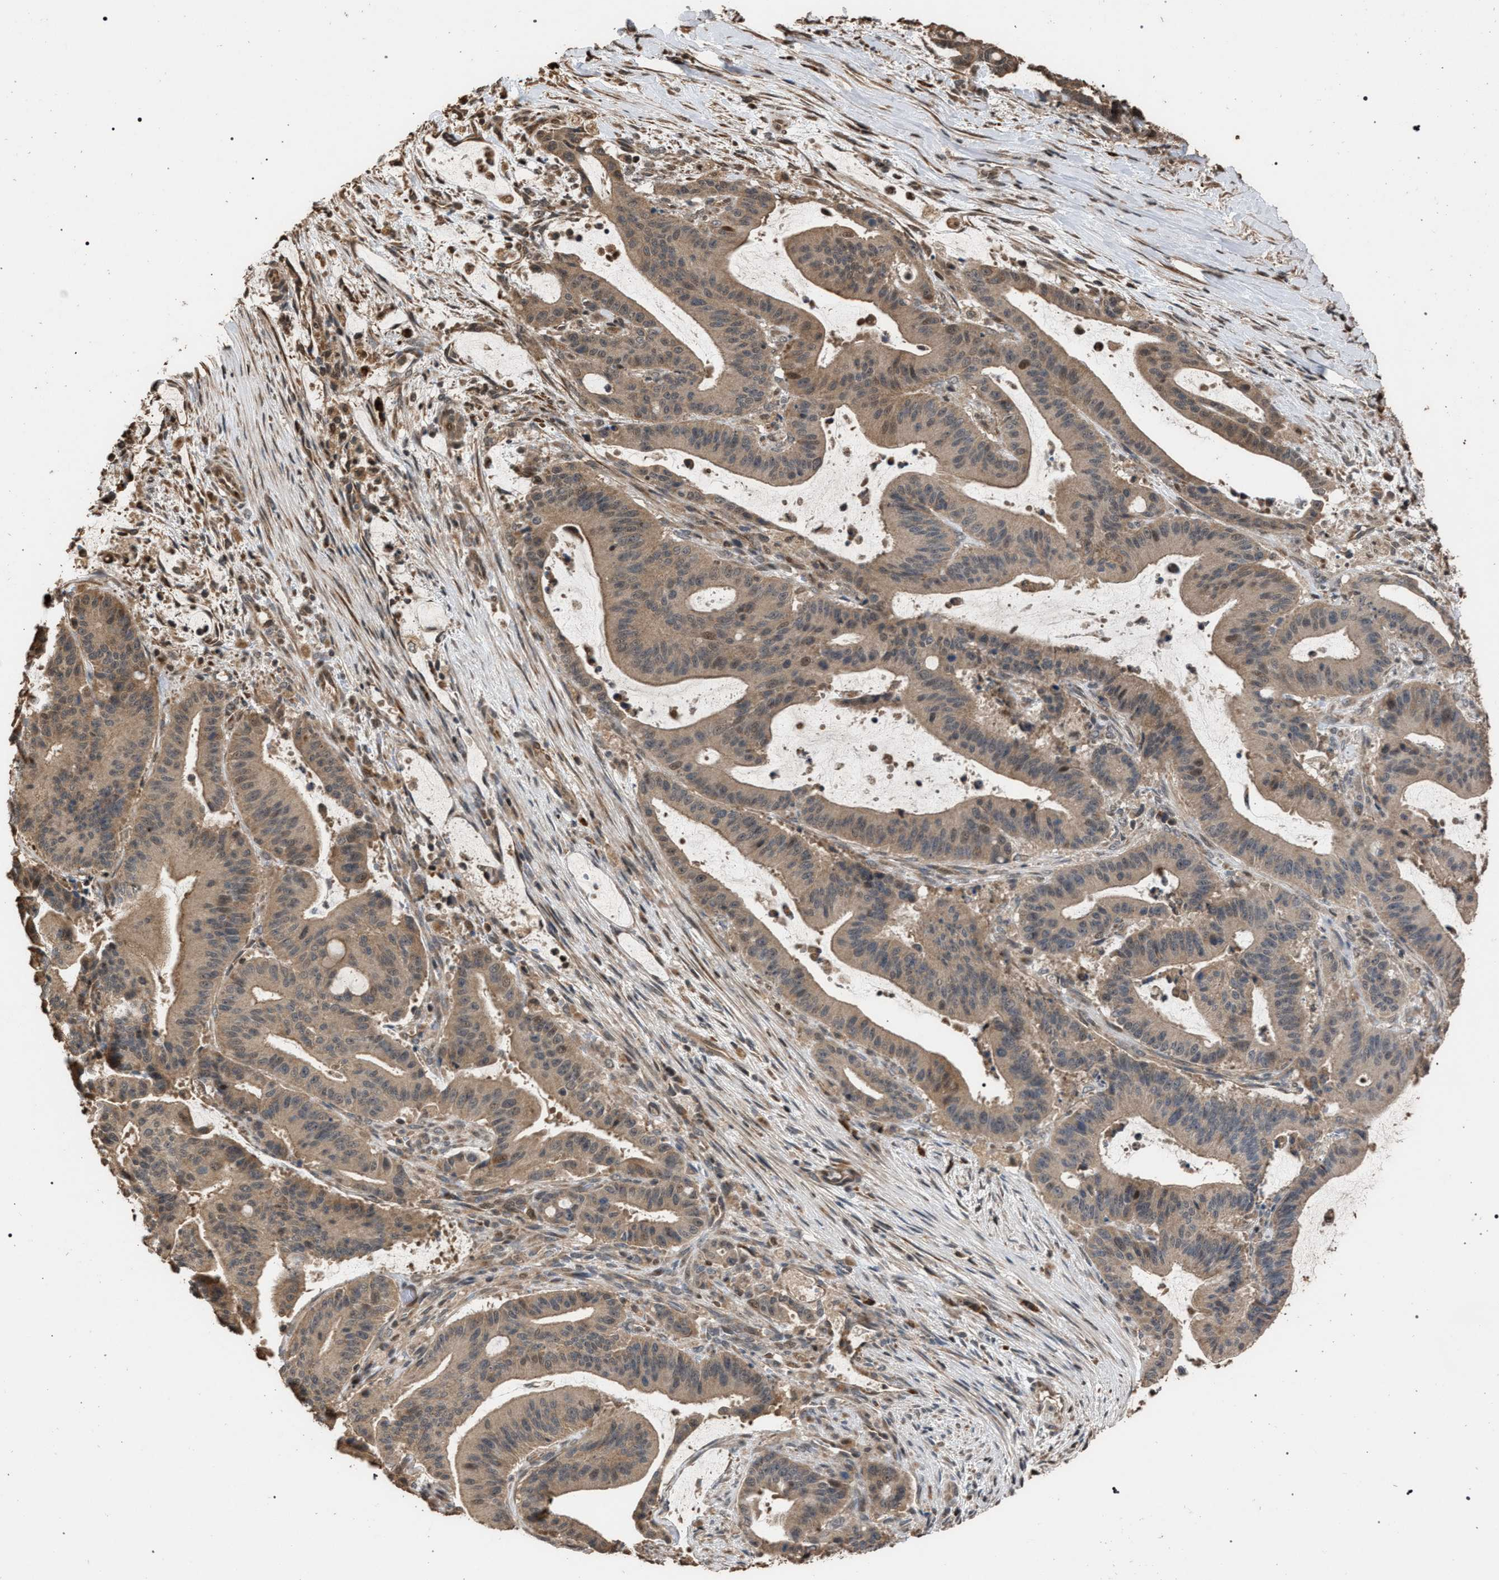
{"staining": {"intensity": "weak", "quantity": ">75%", "location": "cytoplasmic/membranous"}, "tissue": "liver cancer", "cell_type": "Tumor cells", "image_type": "cancer", "snomed": [{"axis": "morphology", "description": "Normal tissue, NOS"}, {"axis": "morphology", "description": "Cholangiocarcinoma"}, {"axis": "topography", "description": "Liver"}, {"axis": "topography", "description": "Peripheral nerve tissue"}], "caption": "About >75% of tumor cells in liver cancer (cholangiocarcinoma) show weak cytoplasmic/membranous protein staining as visualized by brown immunohistochemical staining.", "gene": "NAA35", "patient": {"sex": "female", "age": 73}}